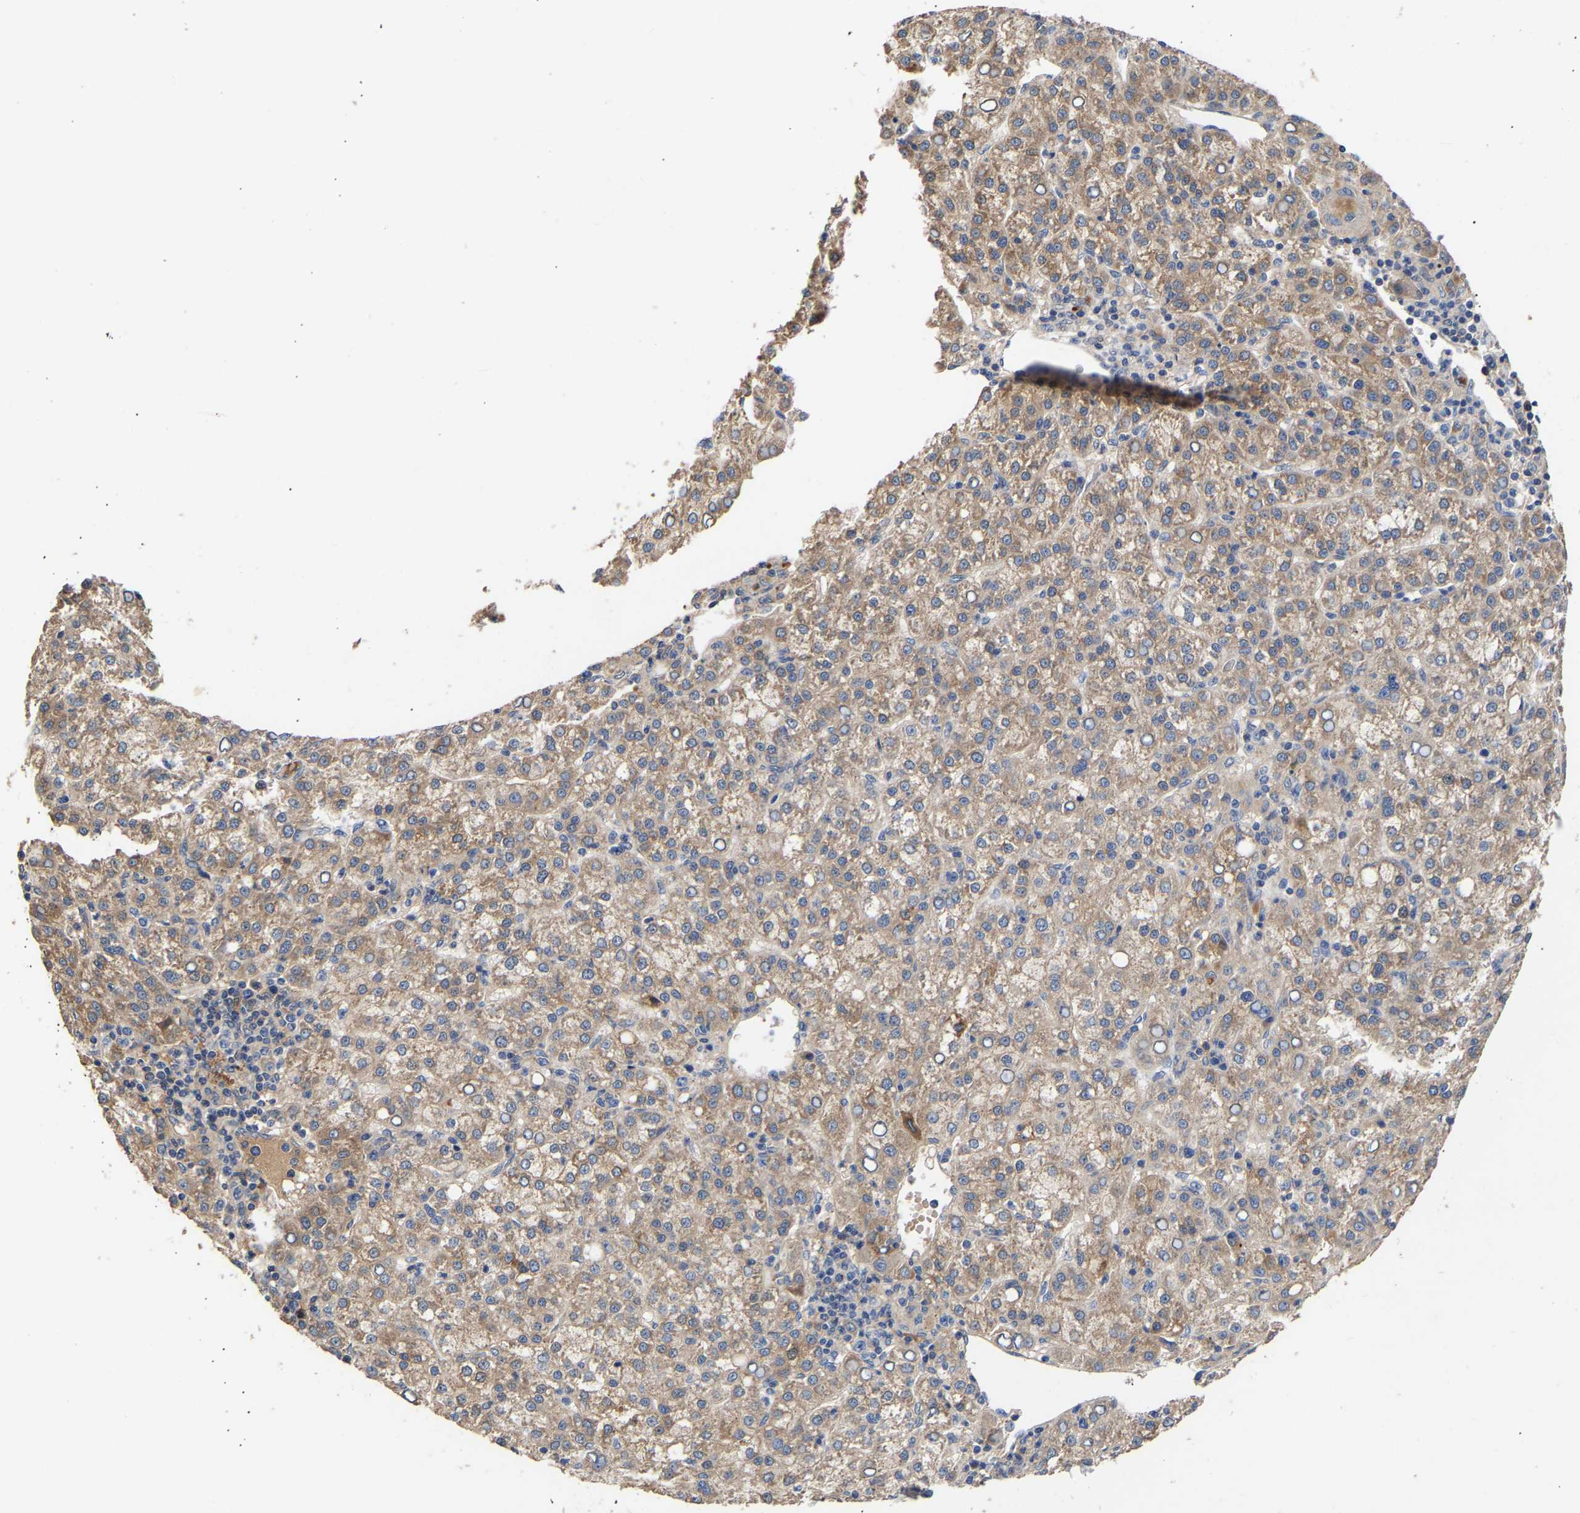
{"staining": {"intensity": "weak", "quantity": ">75%", "location": "cytoplasmic/membranous"}, "tissue": "liver cancer", "cell_type": "Tumor cells", "image_type": "cancer", "snomed": [{"axis": "morphology", "description": "Carcinoma, Hepatocellular, NOS"}, {"axis": "topography", "description": "Liver"}], "caption": "Hepatocellular carcinoma (liver) stained with immunohistochemistry exhibits weak cytoplasmic/membranous expression in about >75% of tumor cells.", "gene": "KASH5", "patient": {"sex": "female", "age": 58}}